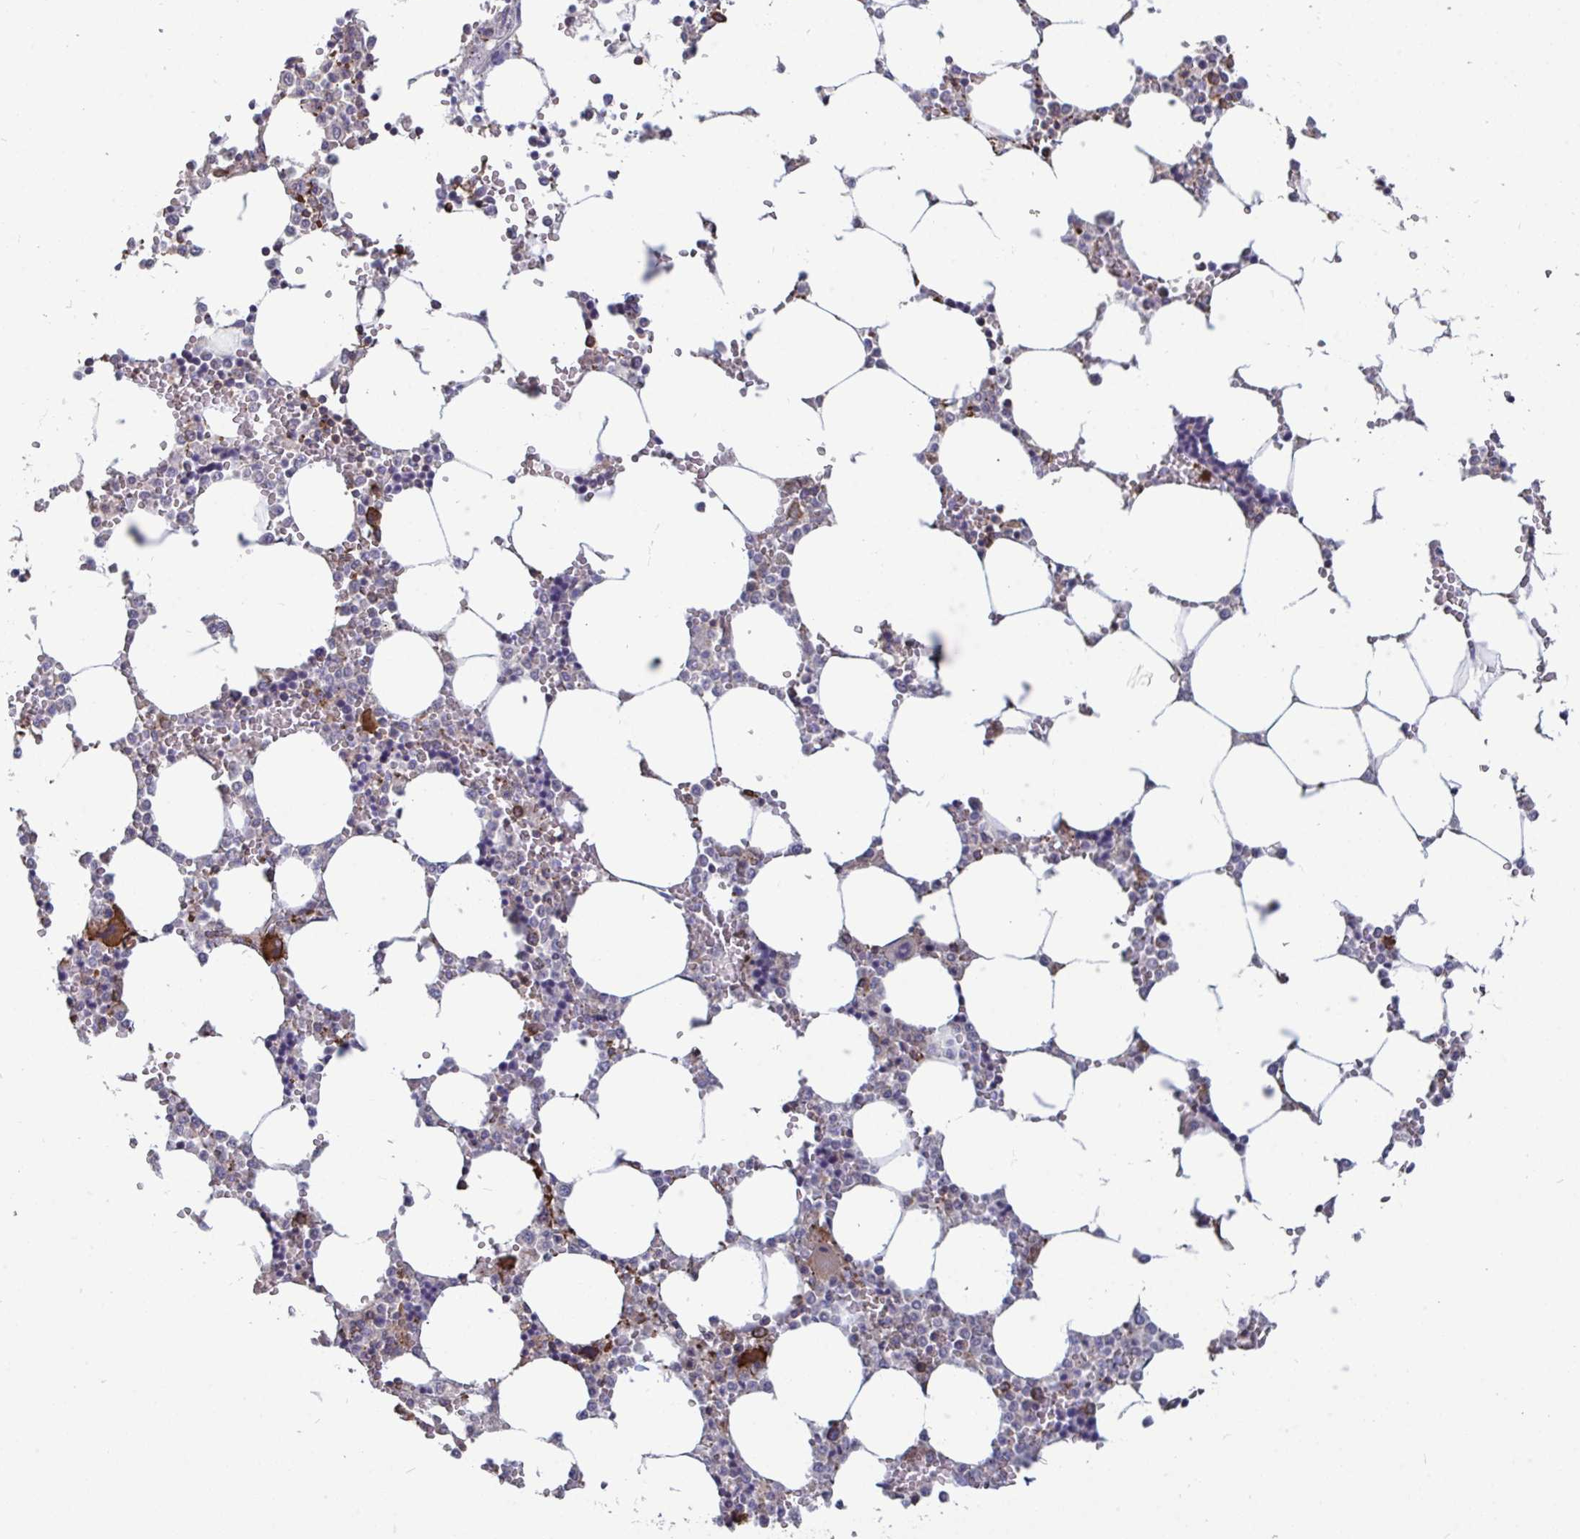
{"staining": {"intensity": "strong", "quantity": "<25%", "location": "cytoplasmic/membranous"}, "tissue": "bone marrow", "cell_type": "Hematopoietic cells", "image_type": "normal", "snomed": [{"axis": "morphology", "description": "Normal tissue, NOS"}, {"axis": "topography", "description": "Bone marrow"}], "caption": "Immunohistochemical staining of normal bone marrow displays medium levels of strong cytoplasmic/membranous staining in about <25% of hematopoietic cells. (IHC, brightfield microscopy, high magnification).", "gene": "ISCU", "patient": {"sex": "male", "age": 64}}